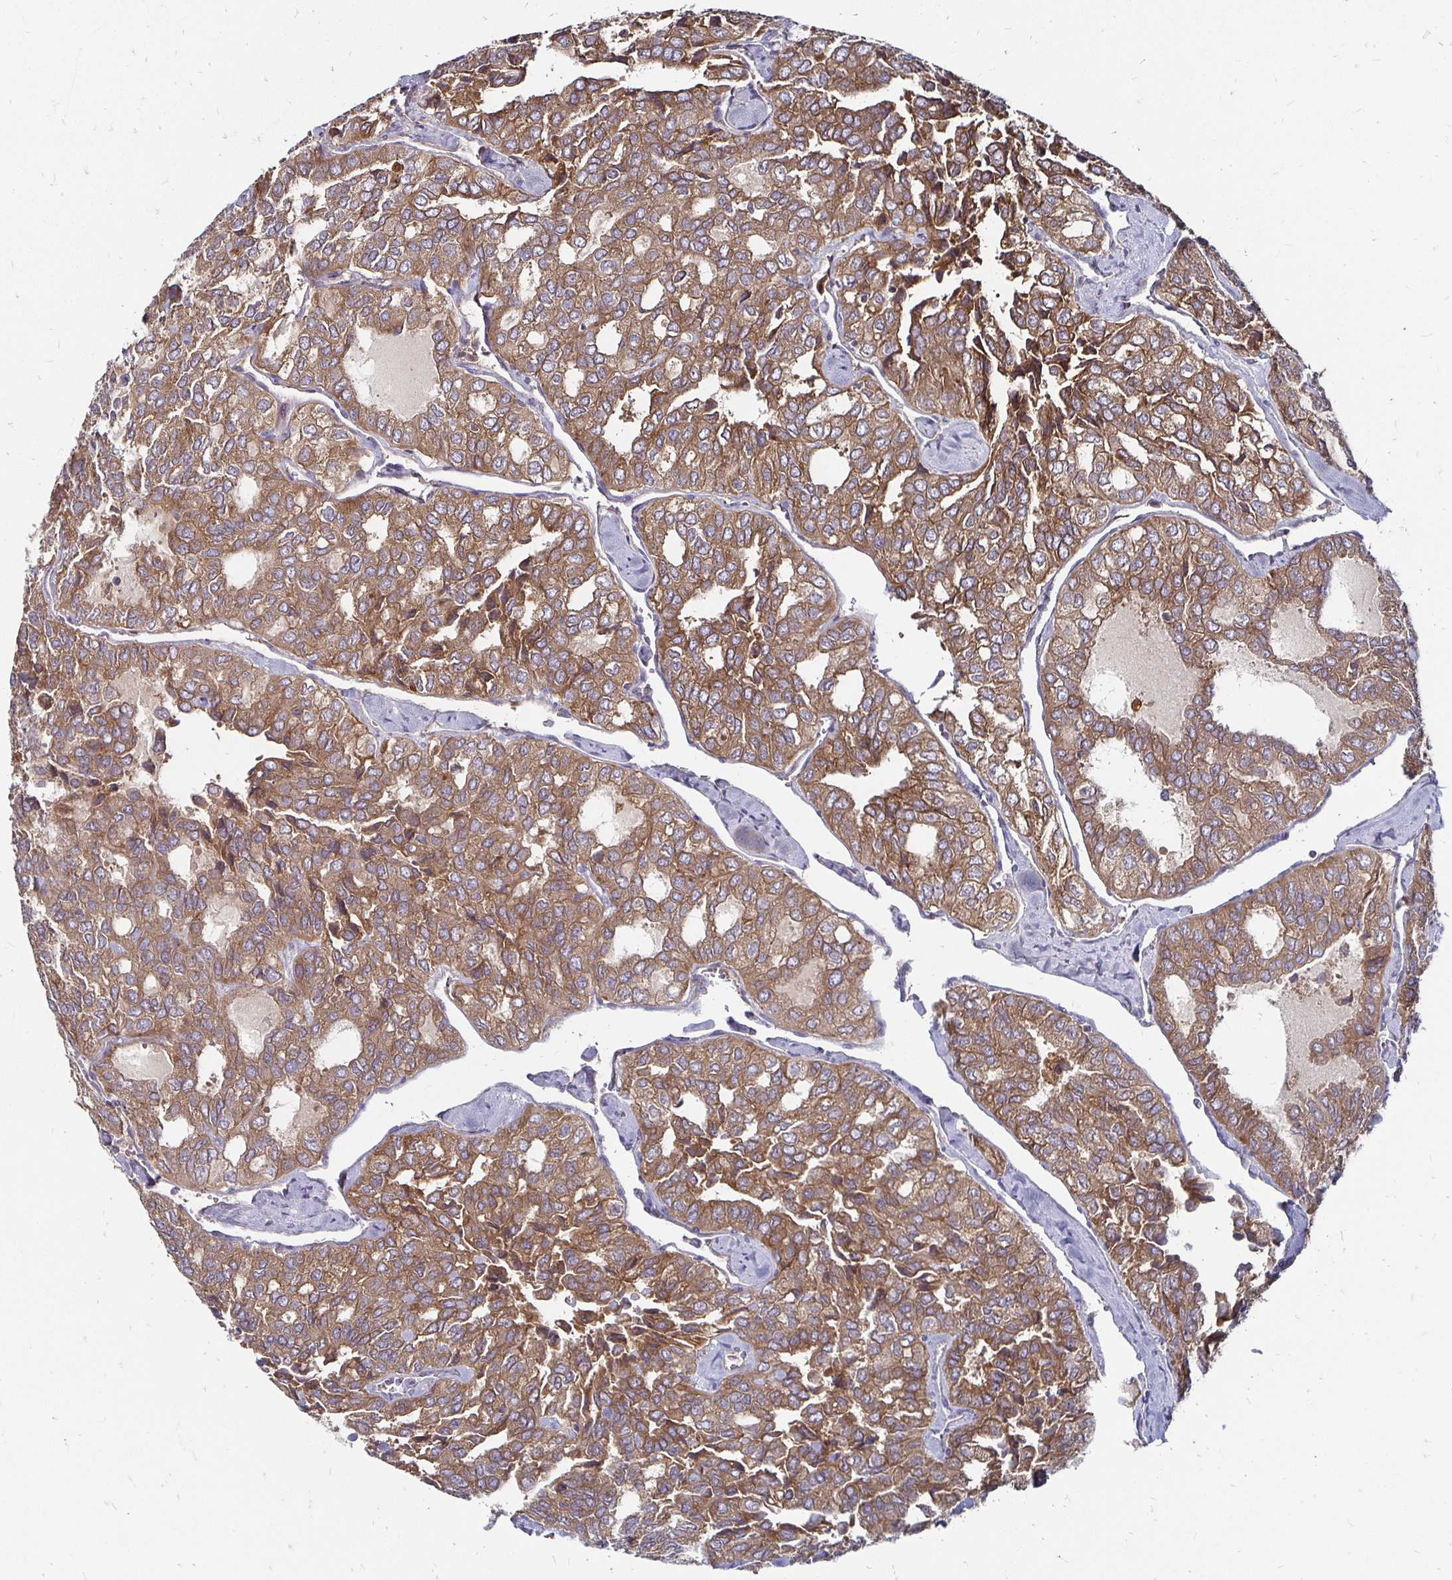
{"staining": {"intensity": "moderate", "quantity": ">75%", "location": "cytoplasmic/membranous"}, "tissue": "thyroid cancer", "cell_type": "Tumor cells", "image_type": "cancer", "snomed": [{"axis": "morphology", "description": "Follicular adenoma carcinoma, NOS"}, {"axis": "topography", "description": "Thyroid gland"}], "caption": "High-power microscopy captured an immunohistochemistry histopathology image of thyroid cancer, revealing moderate cytoplasmic/membranous staining in about >75% of tumor cells.", "gene": "NCSTN", "patient": {"sex": "male", "age": 75}}